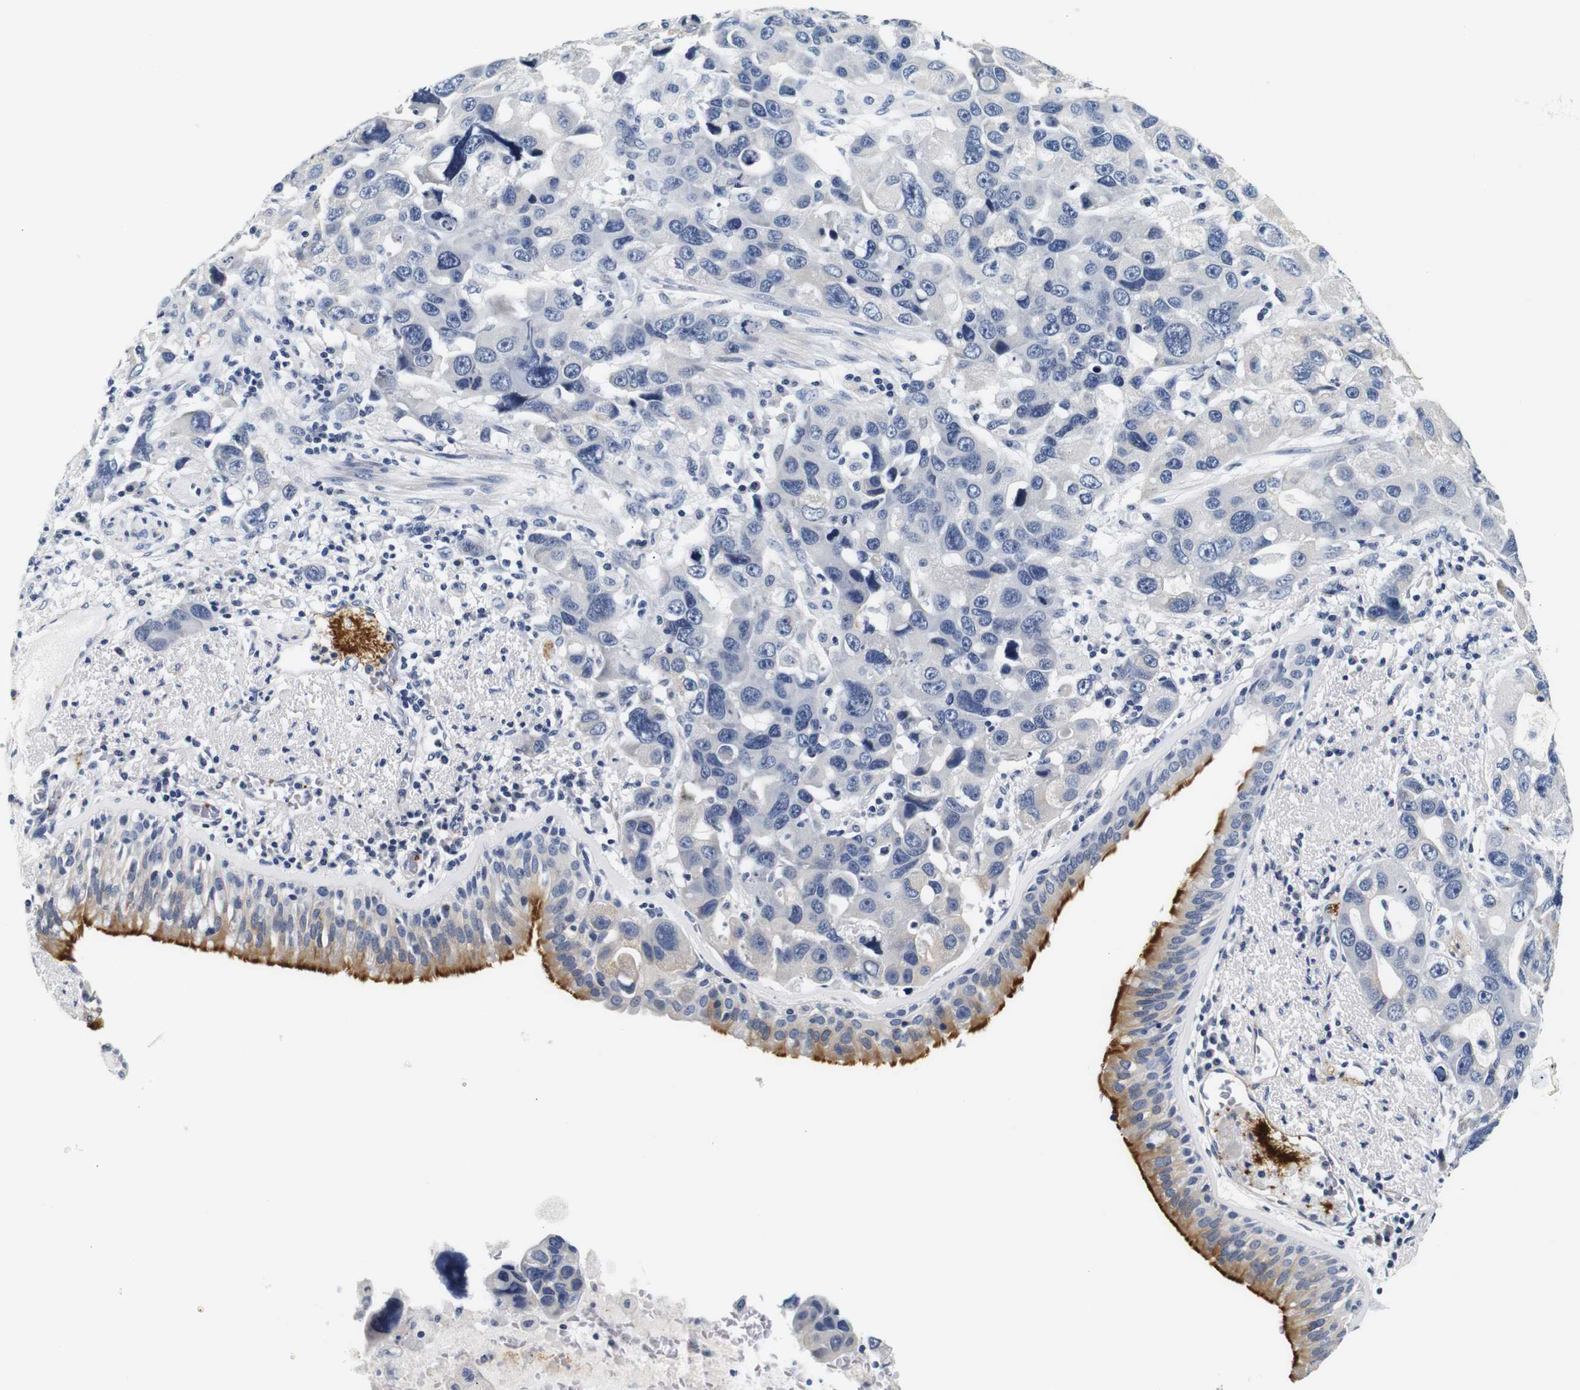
{"staining": {"intensity": "moderate", "quantity": "<25%", "location": "cytoplasmic/membranous"}, "tissue": "bronchus", "cell_type": "Respiratory epithelial cells", "image_type": "normal", "snomed": [{"axis": "morphology", "description": "Normal tissue, NOS"}, {"axis": "morphology", "description": "Adenocarcinoma, NOS"}, {"axis": "morphology", "description": "Adenocarcinoma, metastatic, NOS"}, {"axis": "topography", "description": "Lymph node"}, {"axis": "topography", "description": "Bronchus"}, {"axis": "topography", "description": "Lung"}], "caption": "Brown immunohistochemical staining in benign human bronchus shows moderate cytoplasmic/membranous expression in about <25% of respiratory epithelial cells. The protein of interest is shown in brown color, while the nuclei are stained blue.", "gene": "GP1BA", "patient": {"sex": "female", "age": 54}}